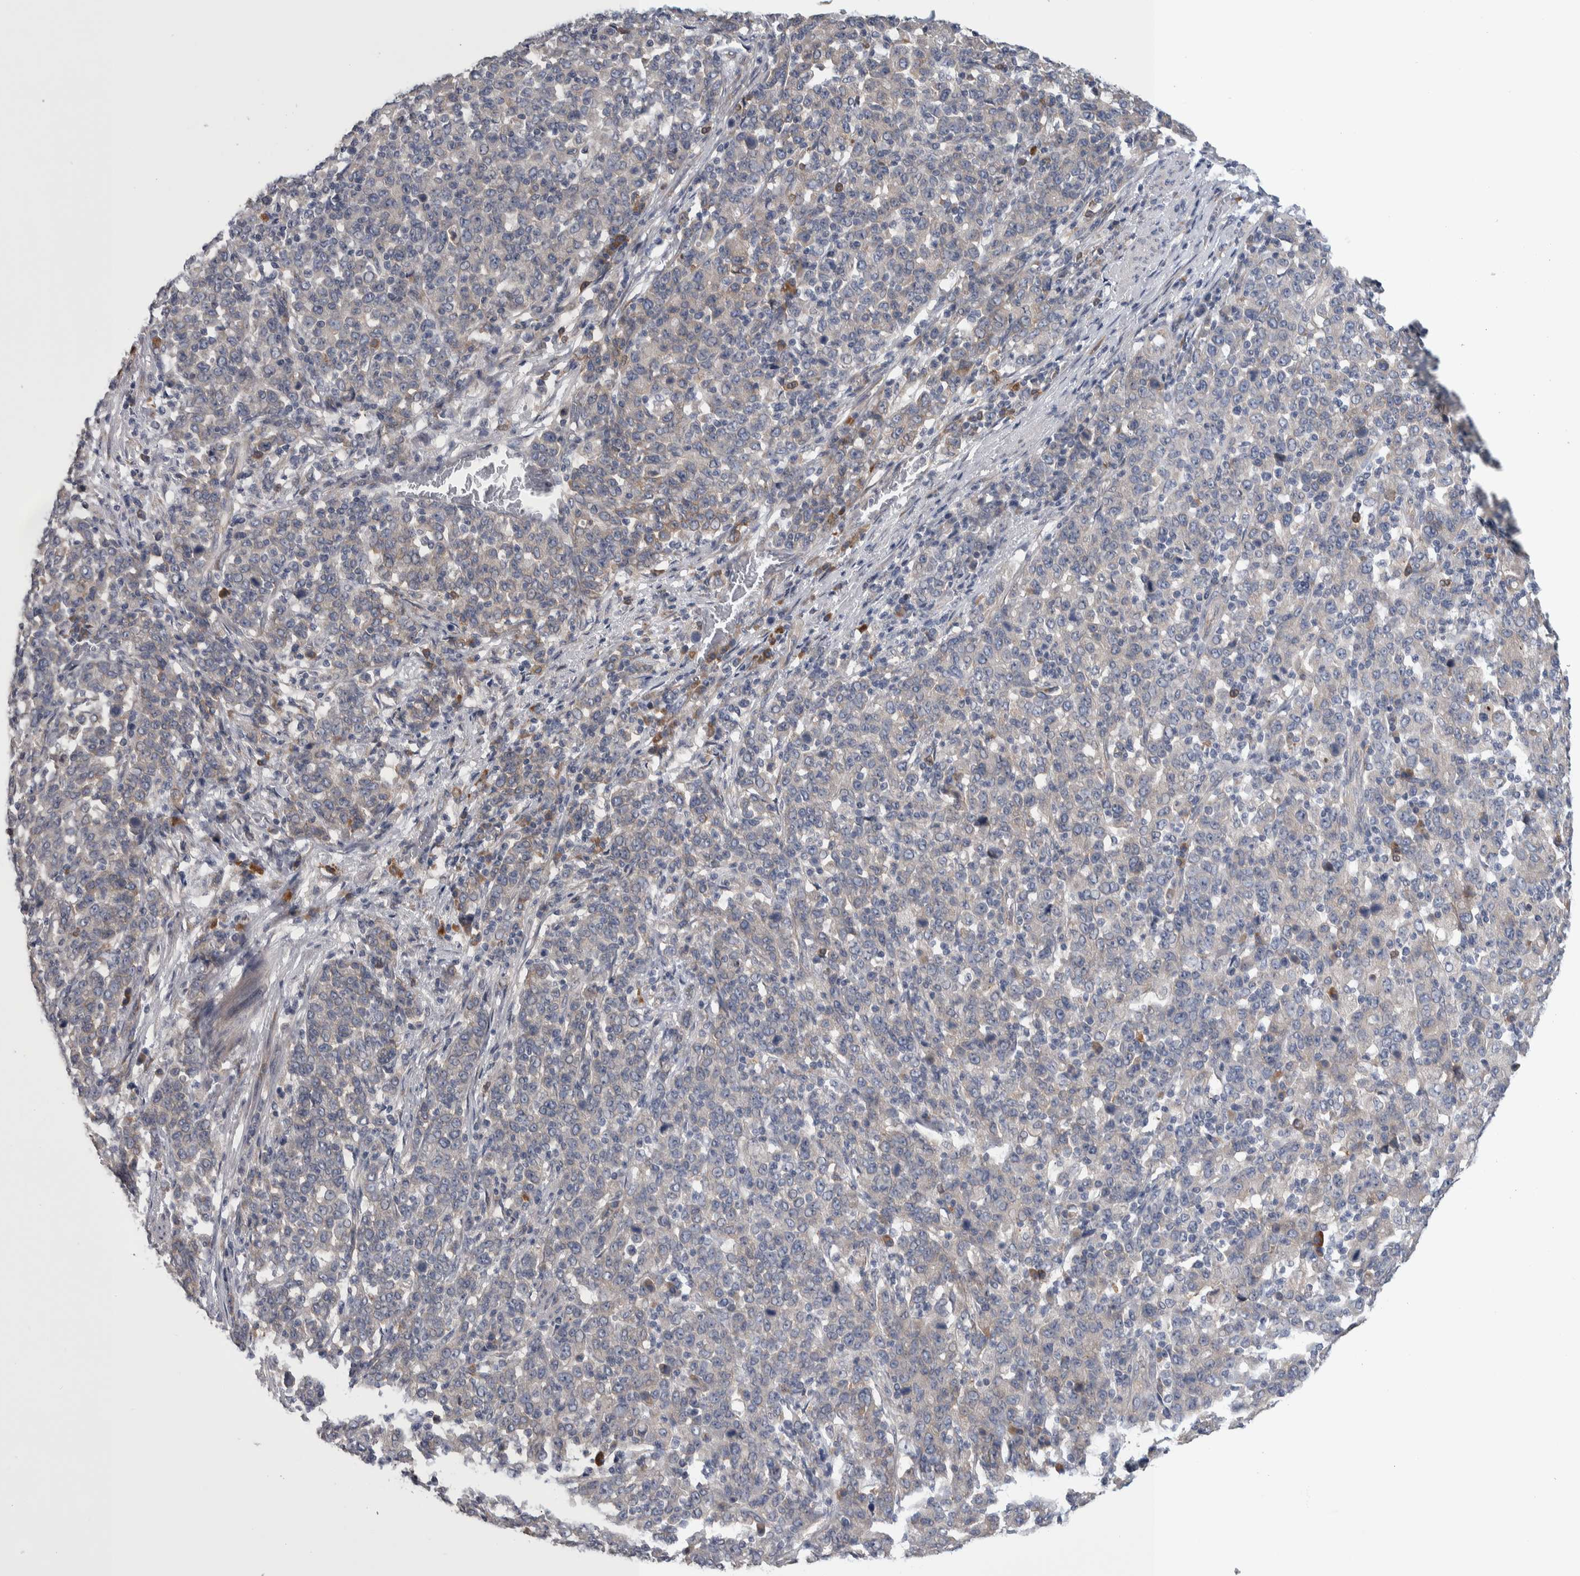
{"staining": {"intensity": "negative", "quantity": "none", "location": "none"}, "tissue": "stomach cancer", "cell_type": "Tumor cells", "image_type": "cancer", "snomed": [{"axis": "morphology", "description": "Adenocarcinoma, NOS"}, {"axis": "topography", "description": "Stomach, upper"}], "caption": "Immunohistochemistry (IHC) histopathology image of neoplastic tissue: human adenocarcinoma (stomach) stained with DAB (3,3'-diaminobenzidine) exhibits no significant protein expression in tumor cells.", "gene": "IBTK", "patient": {"sex": "male", "age": 69}}